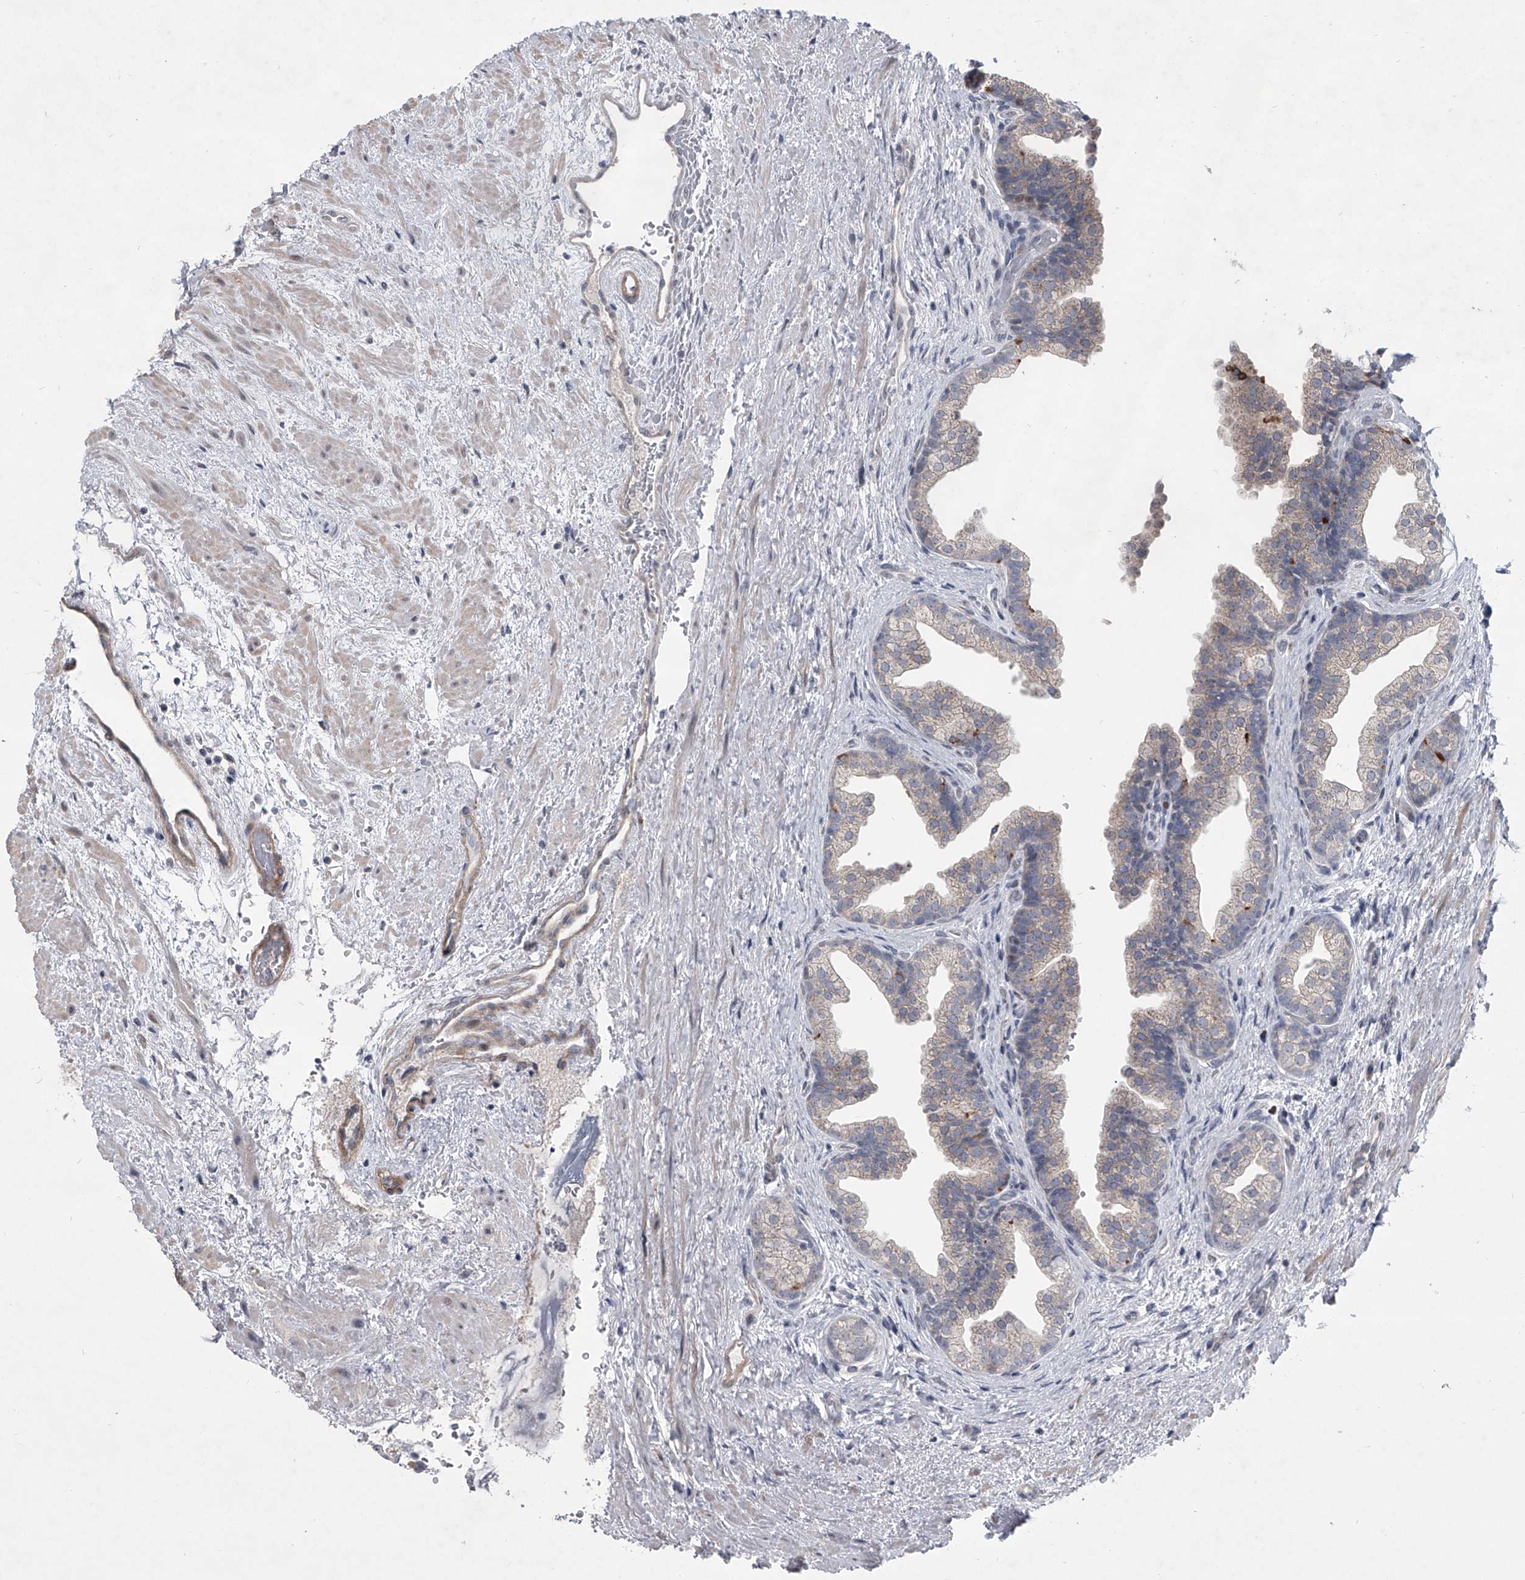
{"staining": {"intensity": "weak", "quantity": "<25%", "location": "cytoplasmic/membranous"}, "tissue": "prostate", "cell_type": "Glandular cells", "image_type": "normal", "snomed": [{"axis": "morphology", "description": "Normal tissue, NOS"}, {"axis": "topography", "description": "Prostate"}], "caption": "Glandular cells are negative for protein expression in unremarkable human prostate.", "gene": "HEATR6", "patient": {"sex": "male", "age": 48}}